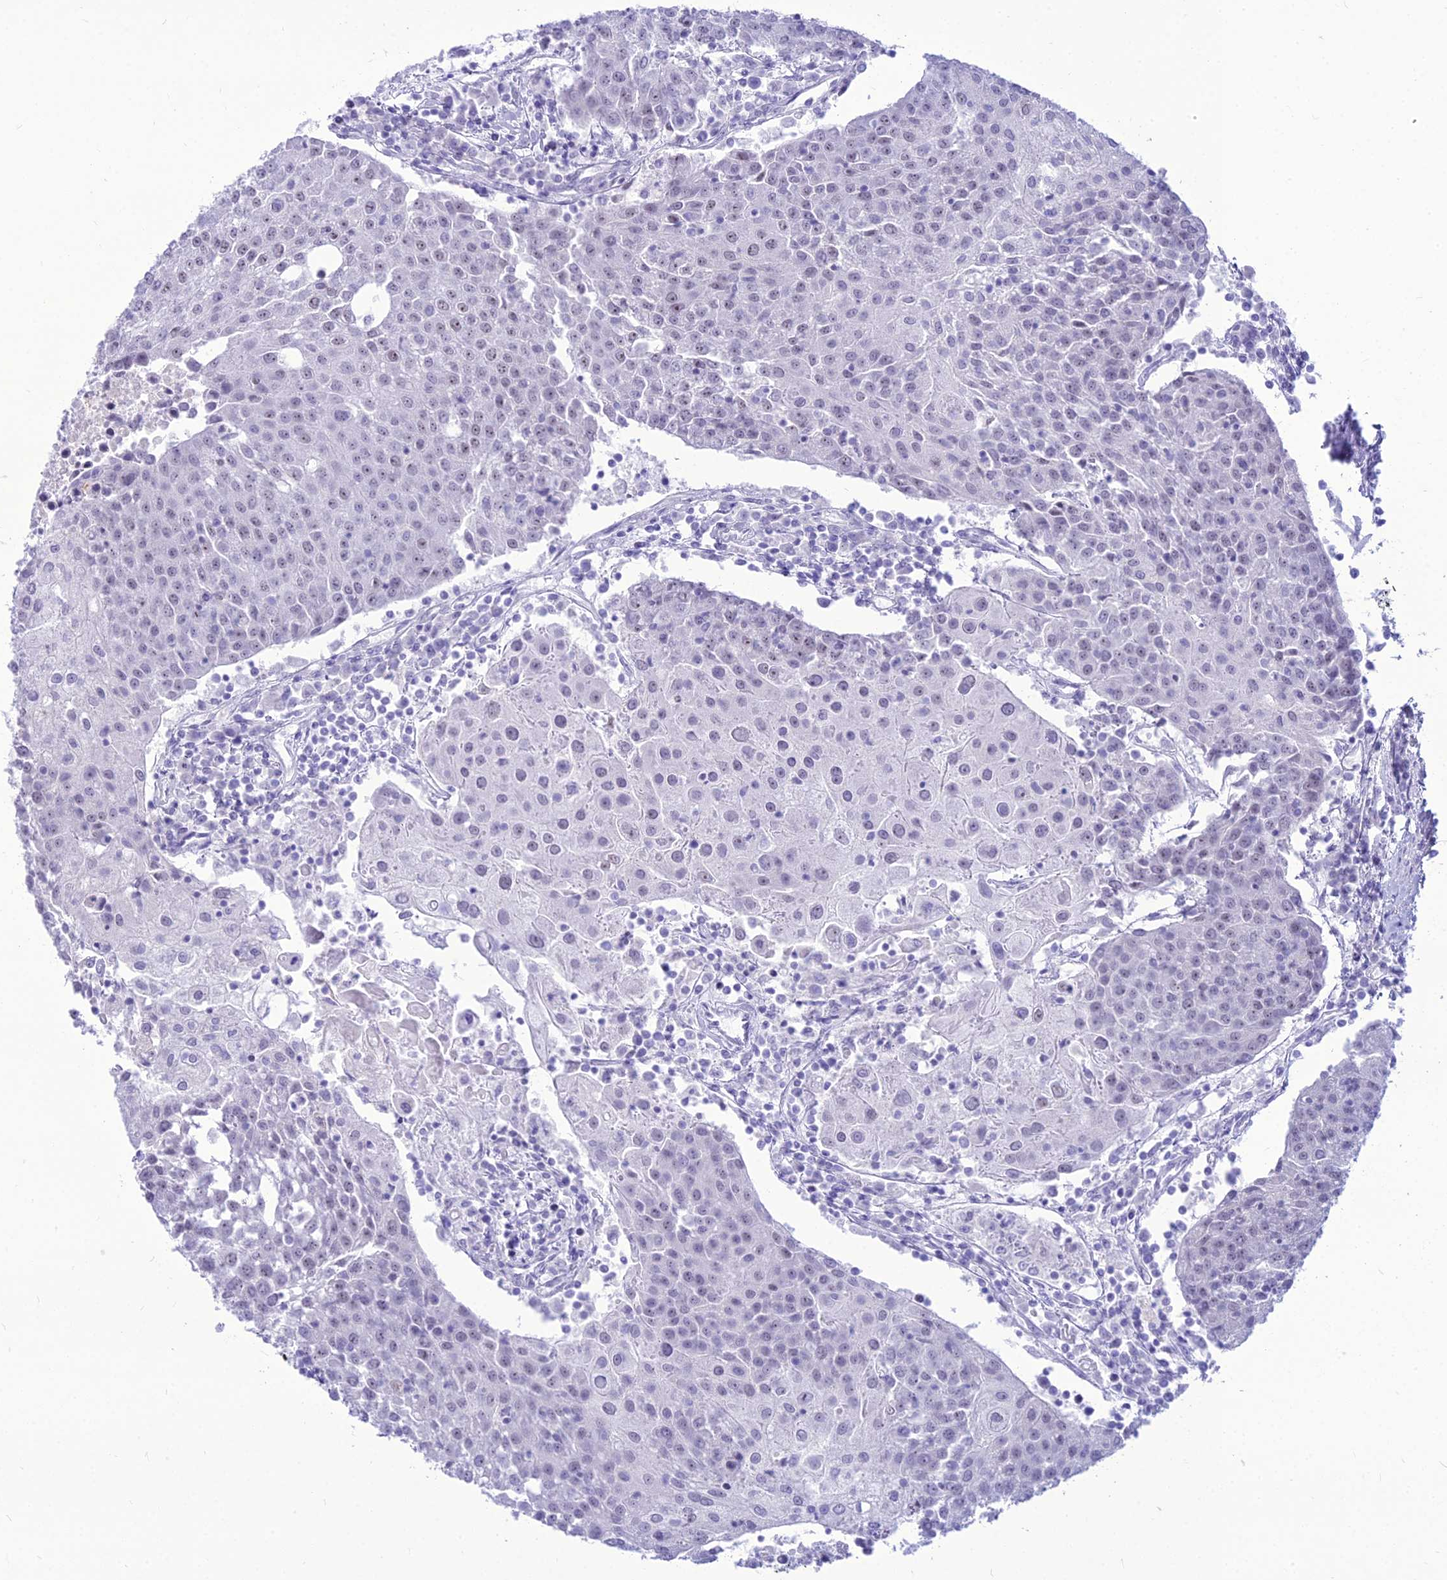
{"staining": {"intensity": "weak", "quantity": "<25%", "location": "nuclear"}, "tissue": "urothelial cancer", "cell_type": "Tumor cells", "image_type": "cancer", "snomed": [{"axis": "morphology", "description": "Urothelial carcinoma, High grade"}, {"axis": "topography", "description": "Urinary bladder"}], "caption": "High magnification brightfield microscopy of urothelial cancer stained with DAB (3,3'-diaminobenzidine) (brown) and counterstained with hematoxylin (blue): tumor cells show no significant staining.", "gene": "DHX40", "patient": {"sex": "female", "age": 85}}